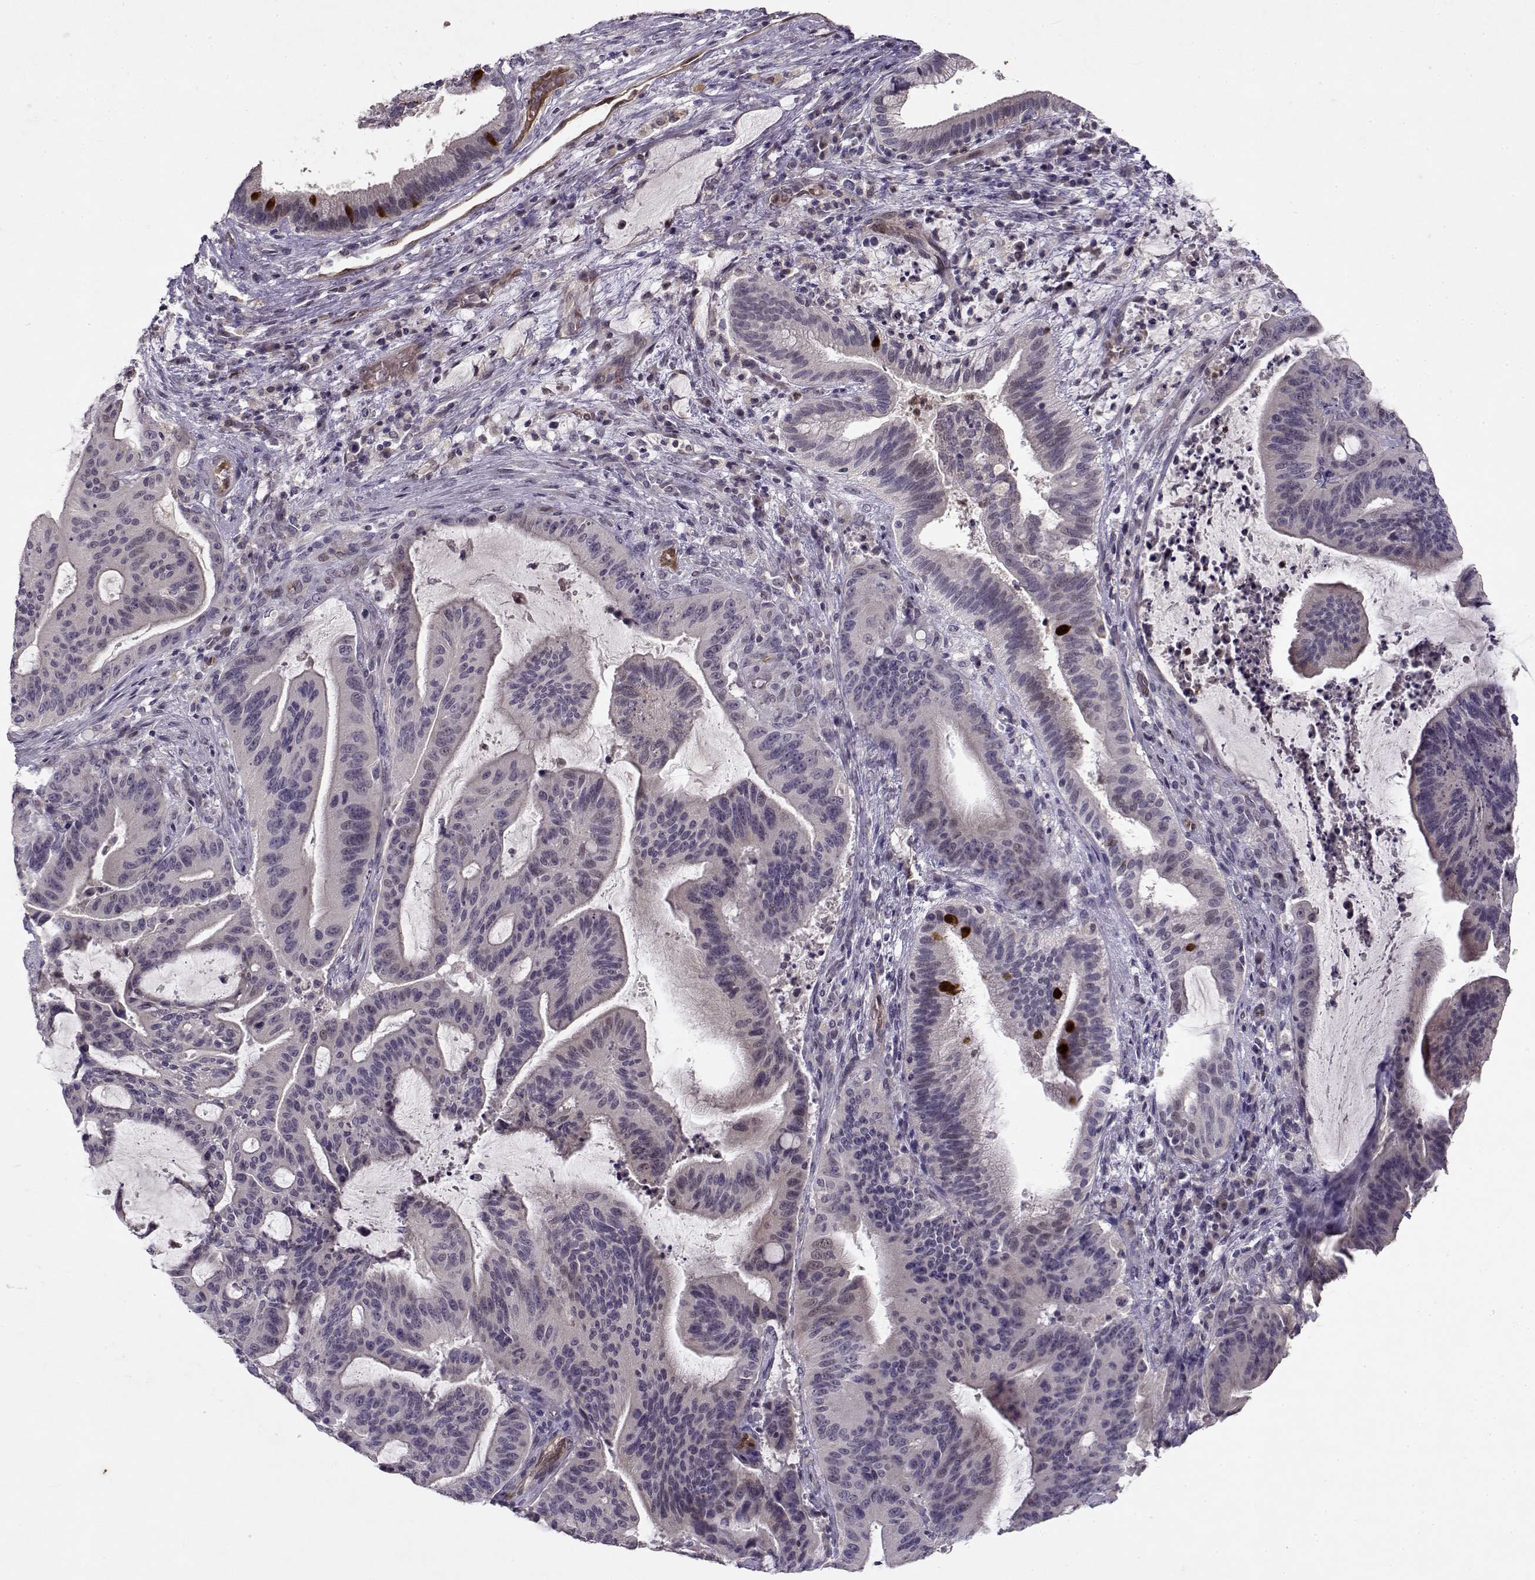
{"staining": {"intensity": "negative", "quantity": "none", "location": "none"}, "tissue": "liver cancer", "cell_type": "Tumor cells", "image_type": "cancer", "snomed": [{"axis": "morphology", "description": "Cholangiocarcinoma"}, {"axis": "topography", "description": "Liver"}], "caption": "High power microscopy image of an IHC photomicrograph of liver cancer (cholangiocarcinoma), revealing no significant staining in tumor cells.", "gene": "BMX", "patient": {"sex": "female", "age": 73}}